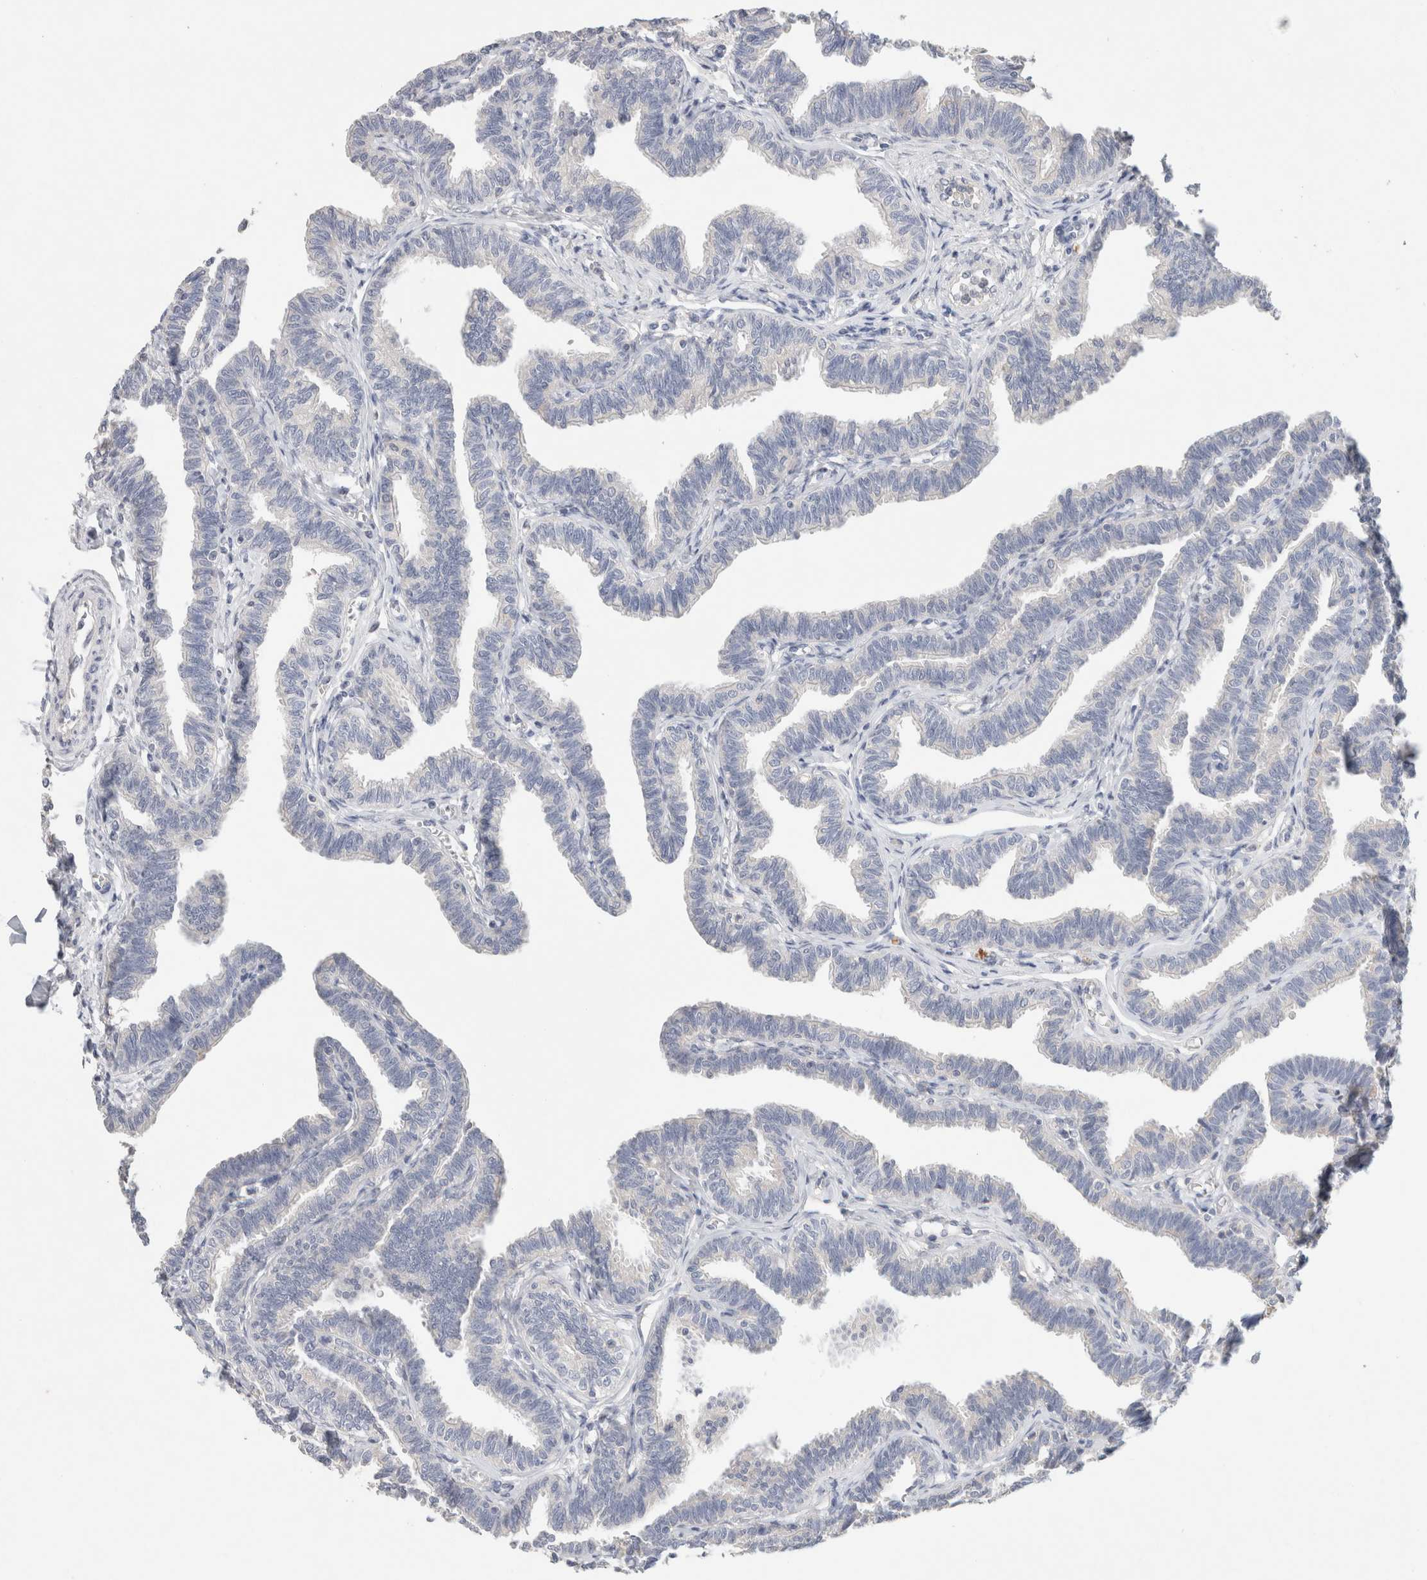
{"staining": {"intensity": "negative", "quantity": "none", "location": "none"}, "tissue": "fallopian tube", "cell_type": "Glandular cells", "image_type": "normal", "snomed": [{"axis": "morphology", "description": "Normal tissue, NOS"}, {"axis": "topography", "description": "Fallopian tube"}, {"axis": "topography", "description": "Ovary"}], "caption": "A photomicrograph of human fallopian tube is negative for staining in glandular cells. (DAB (3,3'-diaminobenzidine) immunohistochemistry (IHC), high magnification).", "gene": "MPP2", "patient": {"sex": "female", "age": 23}}